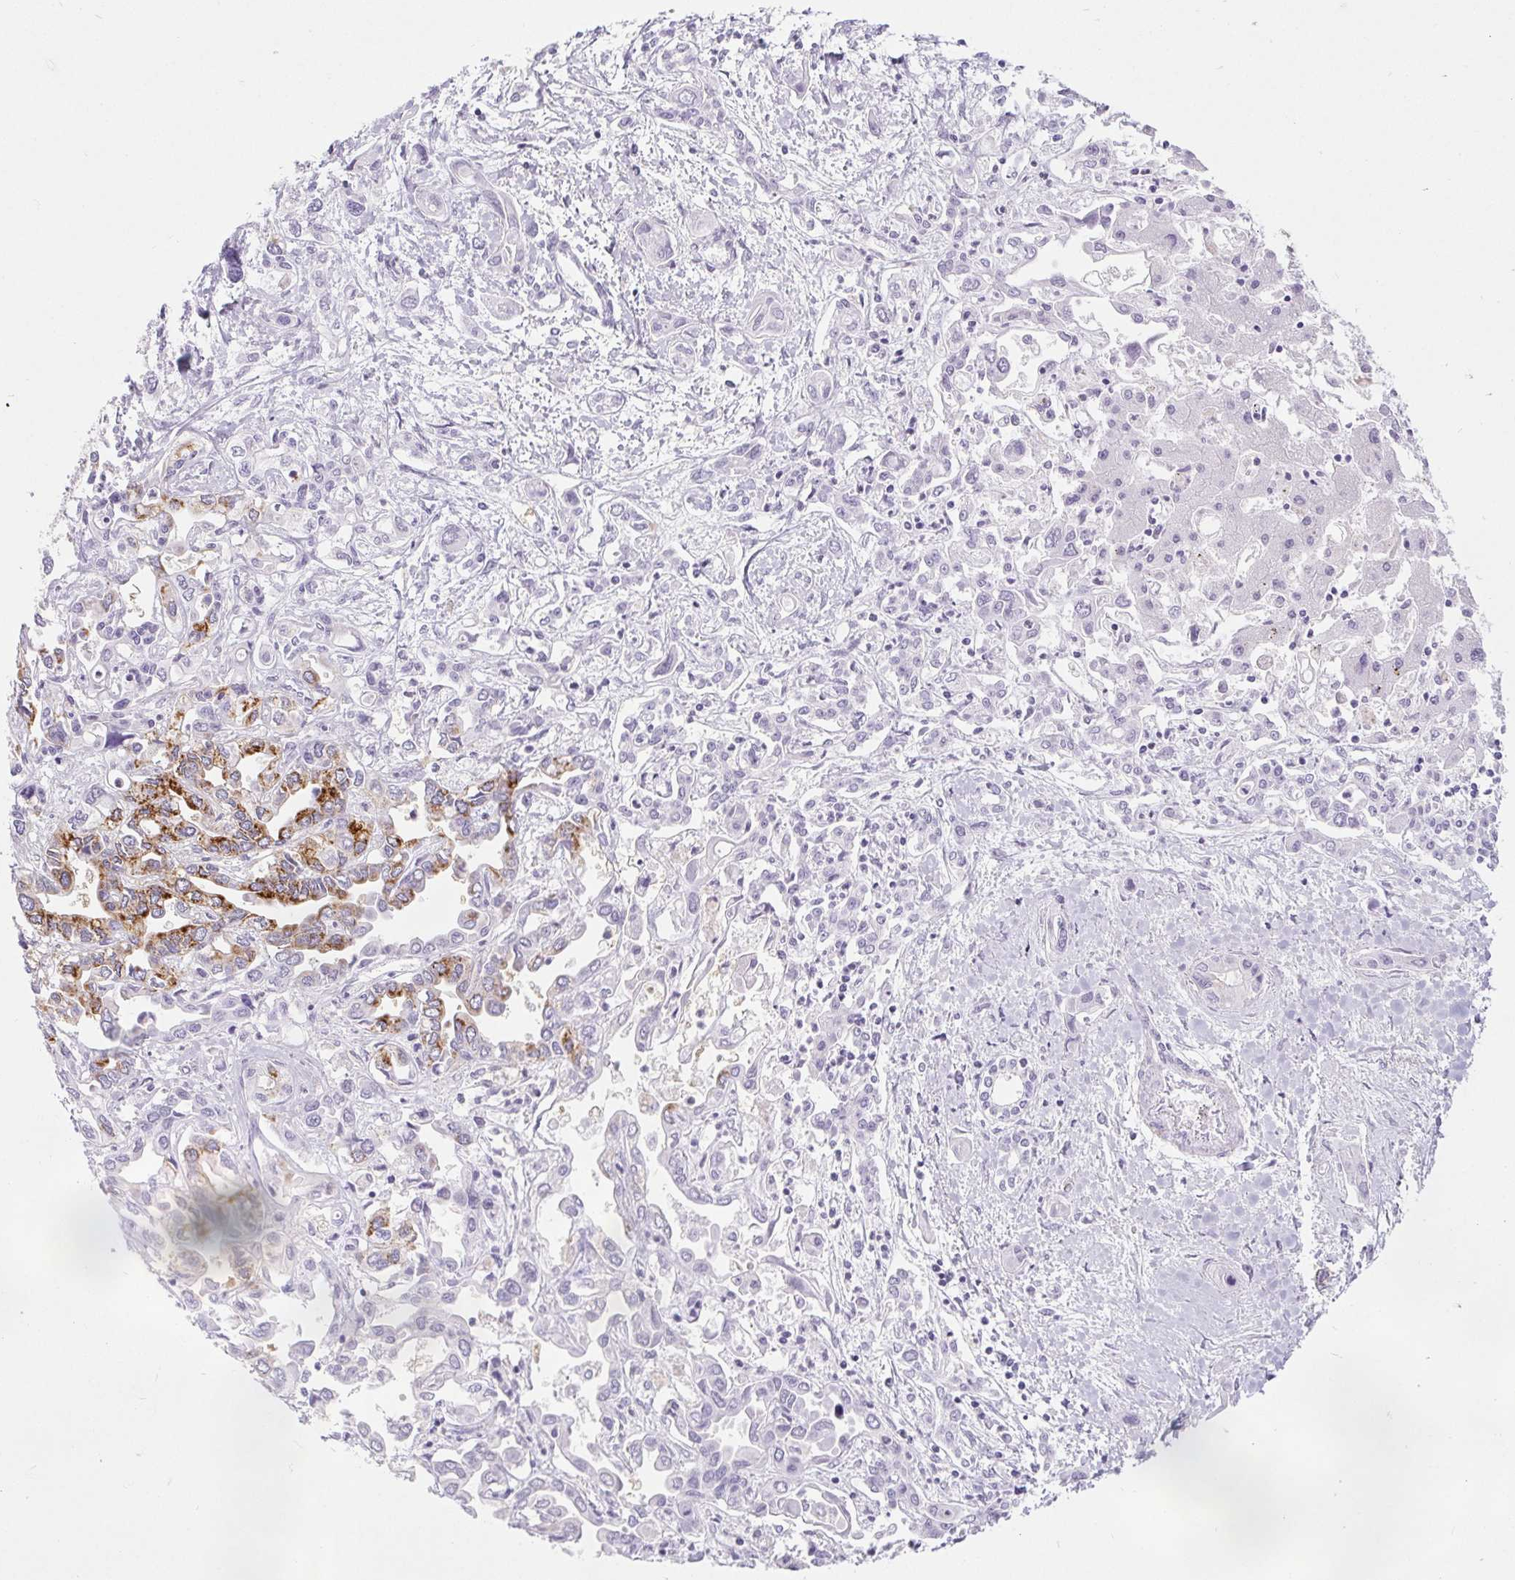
{"staining": {"intensity": "strong", "quantity": "<25%", "location": "cytoplasmic/membranous"}, "tissue": "liver cancer", "cell_type": "Tumor cells", "image_type": "cancer", "snomed": [{"axis": "morphology", "description": "Cholangiocarcinoma"}, {"axis": "topography", "description": "Liver"}], "caption": "This micrograph shows cholangiocarcinoma (liver) stained with immunohistochemistry to label a protein in brown. The cytoplasmic/membranous of tumor cells show strong positivity for the protein. Nuclei are counter-stained blue.", "gene": "BCAS1", "patient": {"sex": "female", "age": 64}}